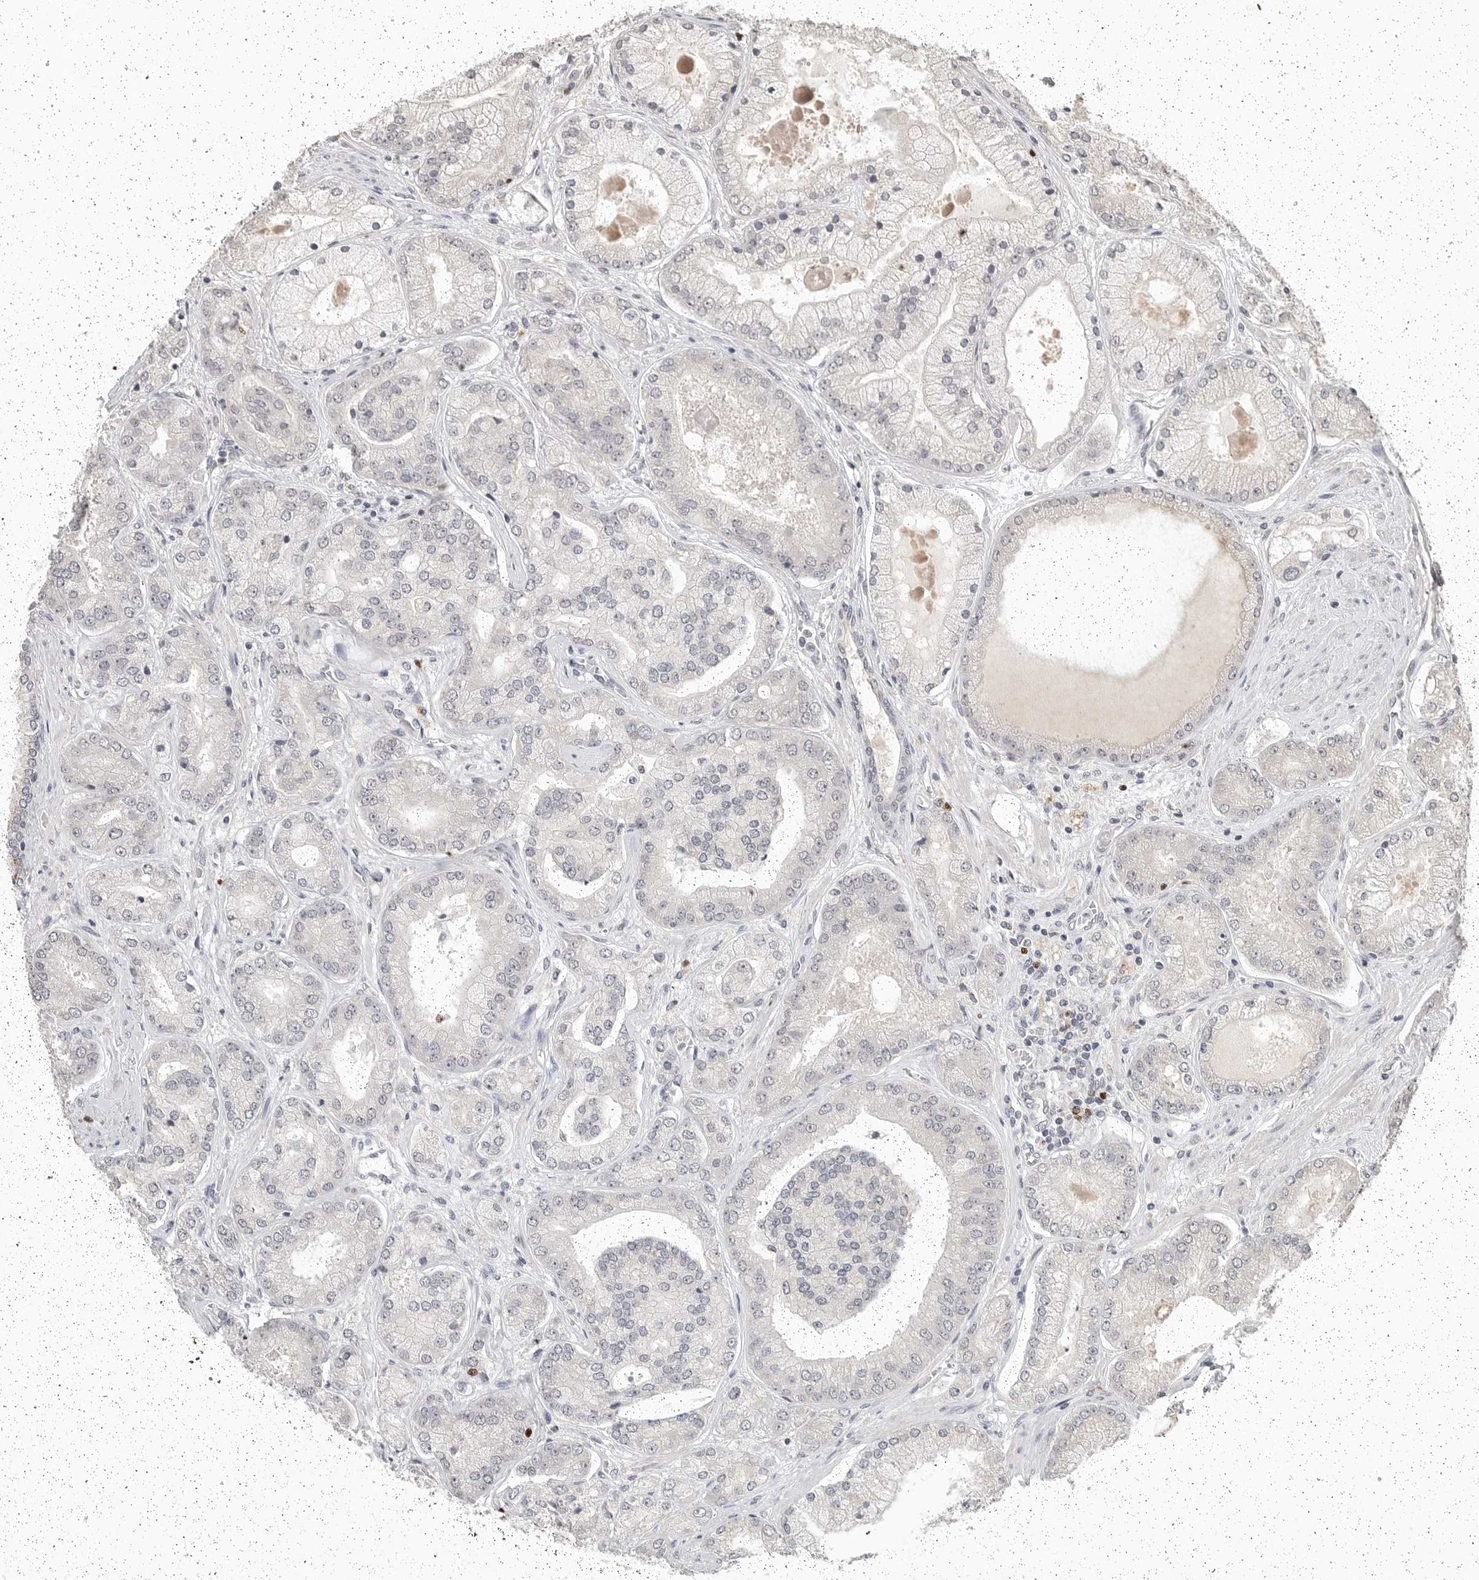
{"staining": {"intensity": "negative", "quantity": "none", "location": "none"}, "tissue": "prostate cancer", "cell_type": "Tumor cells", "image_type": "cancer", "snomed": [{"axis": "morphology", "description": "Adenocarcinoma, High grade"}, {"axis": "topography", "description": "Prostate"}], "caption": "Micrograph shows no significant protein expression in tumor cells of prostate cancer (high-grade adenocarcinoma).", "gene": "FOXP3", "patient": {"sex": "male", "age": 58}}